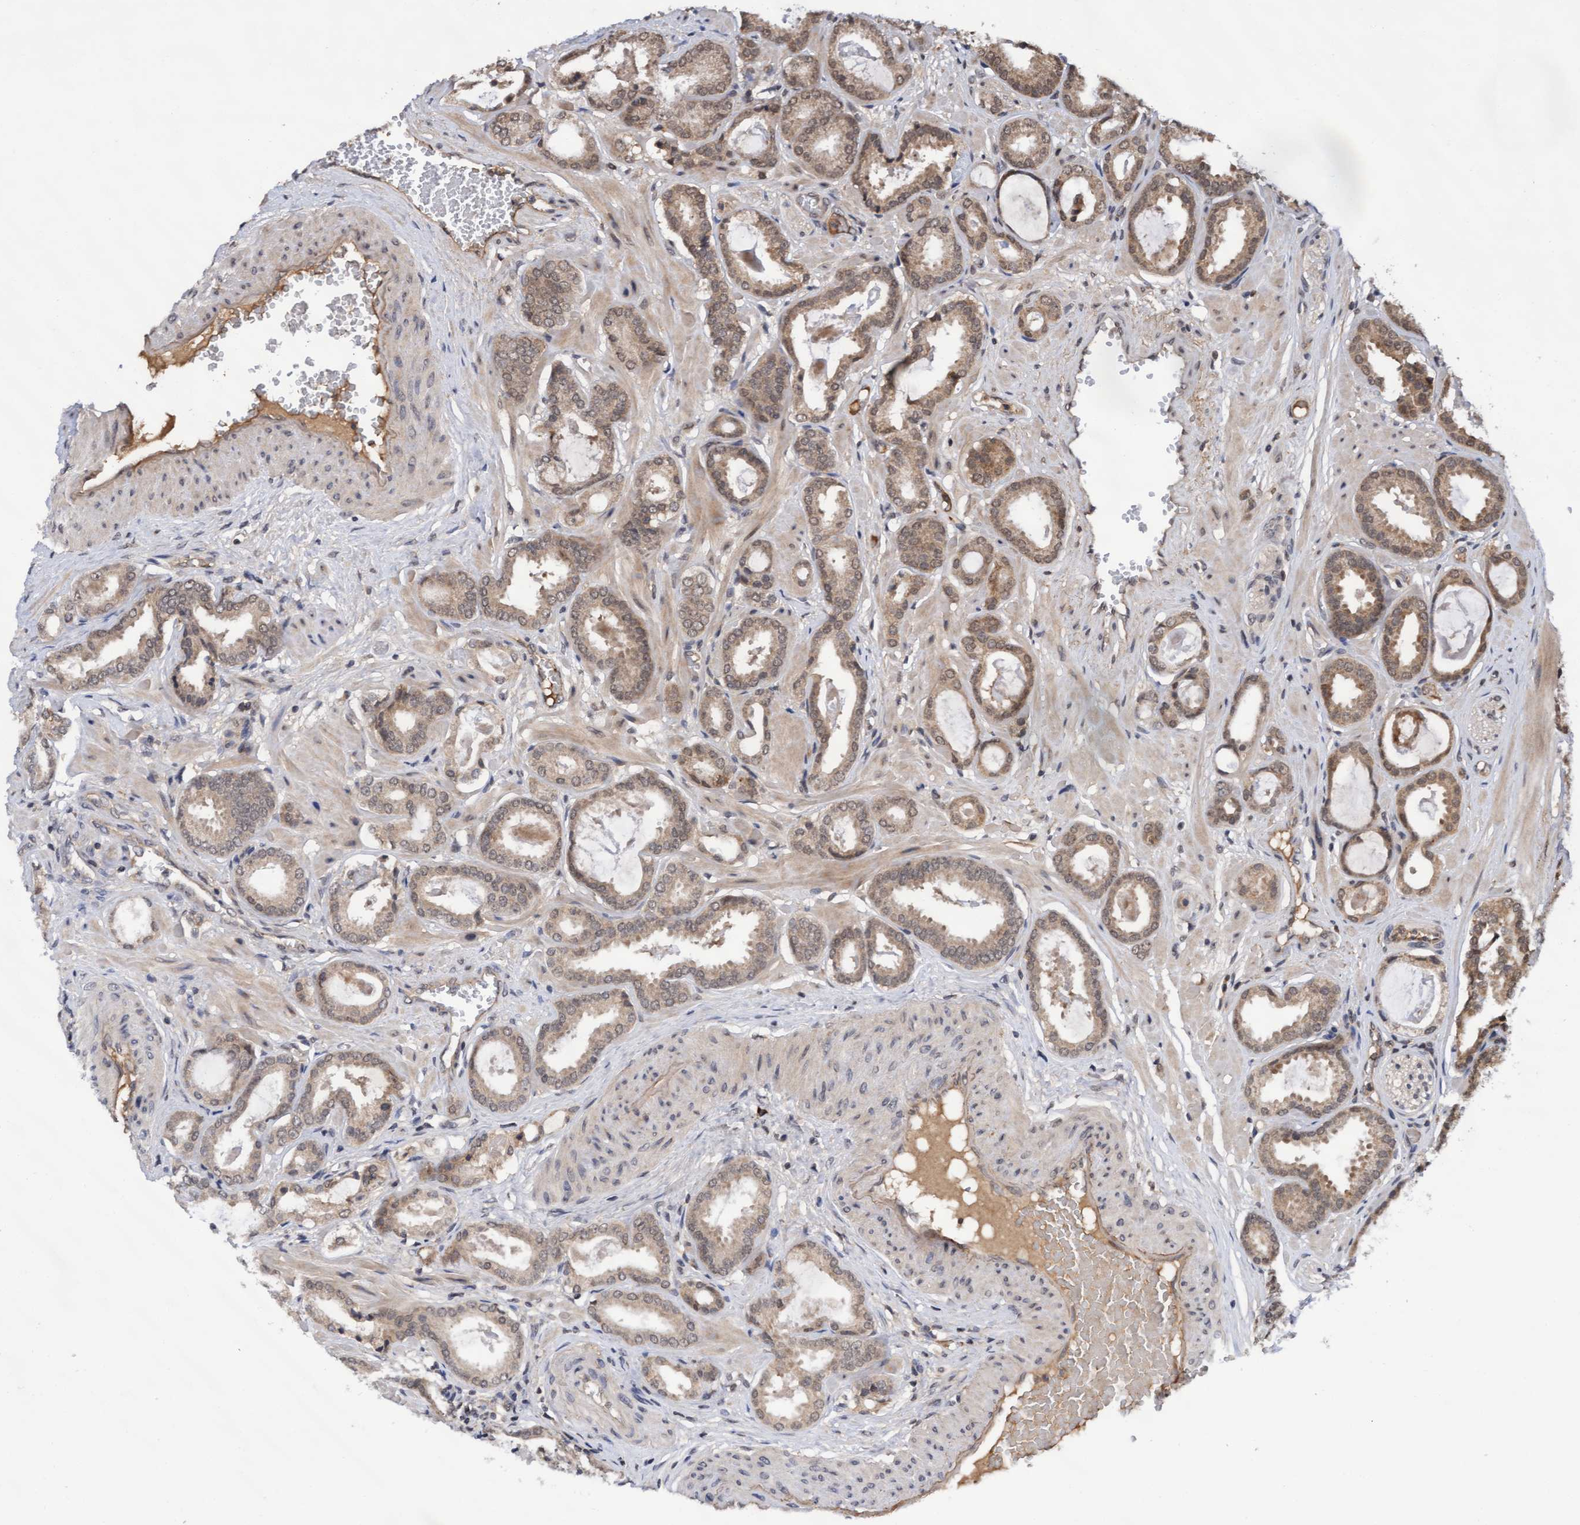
{"staining": {"intensity": "moderate", "quantity": ">75%", "location": "cytoplasmic/membranous,nuclear"}, "tissue": "prostate cancer", "cell_type": "Tumor cells", "image_type": "cancer", "snomed": [{"axis": "morphology", "description": "Adenocarcinoma, Low grade"}, {"axis": "topography", "description": "Prostate"}], "caption": "Moderate cytoplasmic/membranous and nuclear protein expression is present in about >75% of tumor cells in prostate cancer. The staining is performed using DAB (3,3'-diaminobenzidine) brown chromogen to label protein expression. The nuclei are counter-stained blue using hematoxylin.", "gene": "WASF1", "patient": {"sex": "male", "age": 53}}